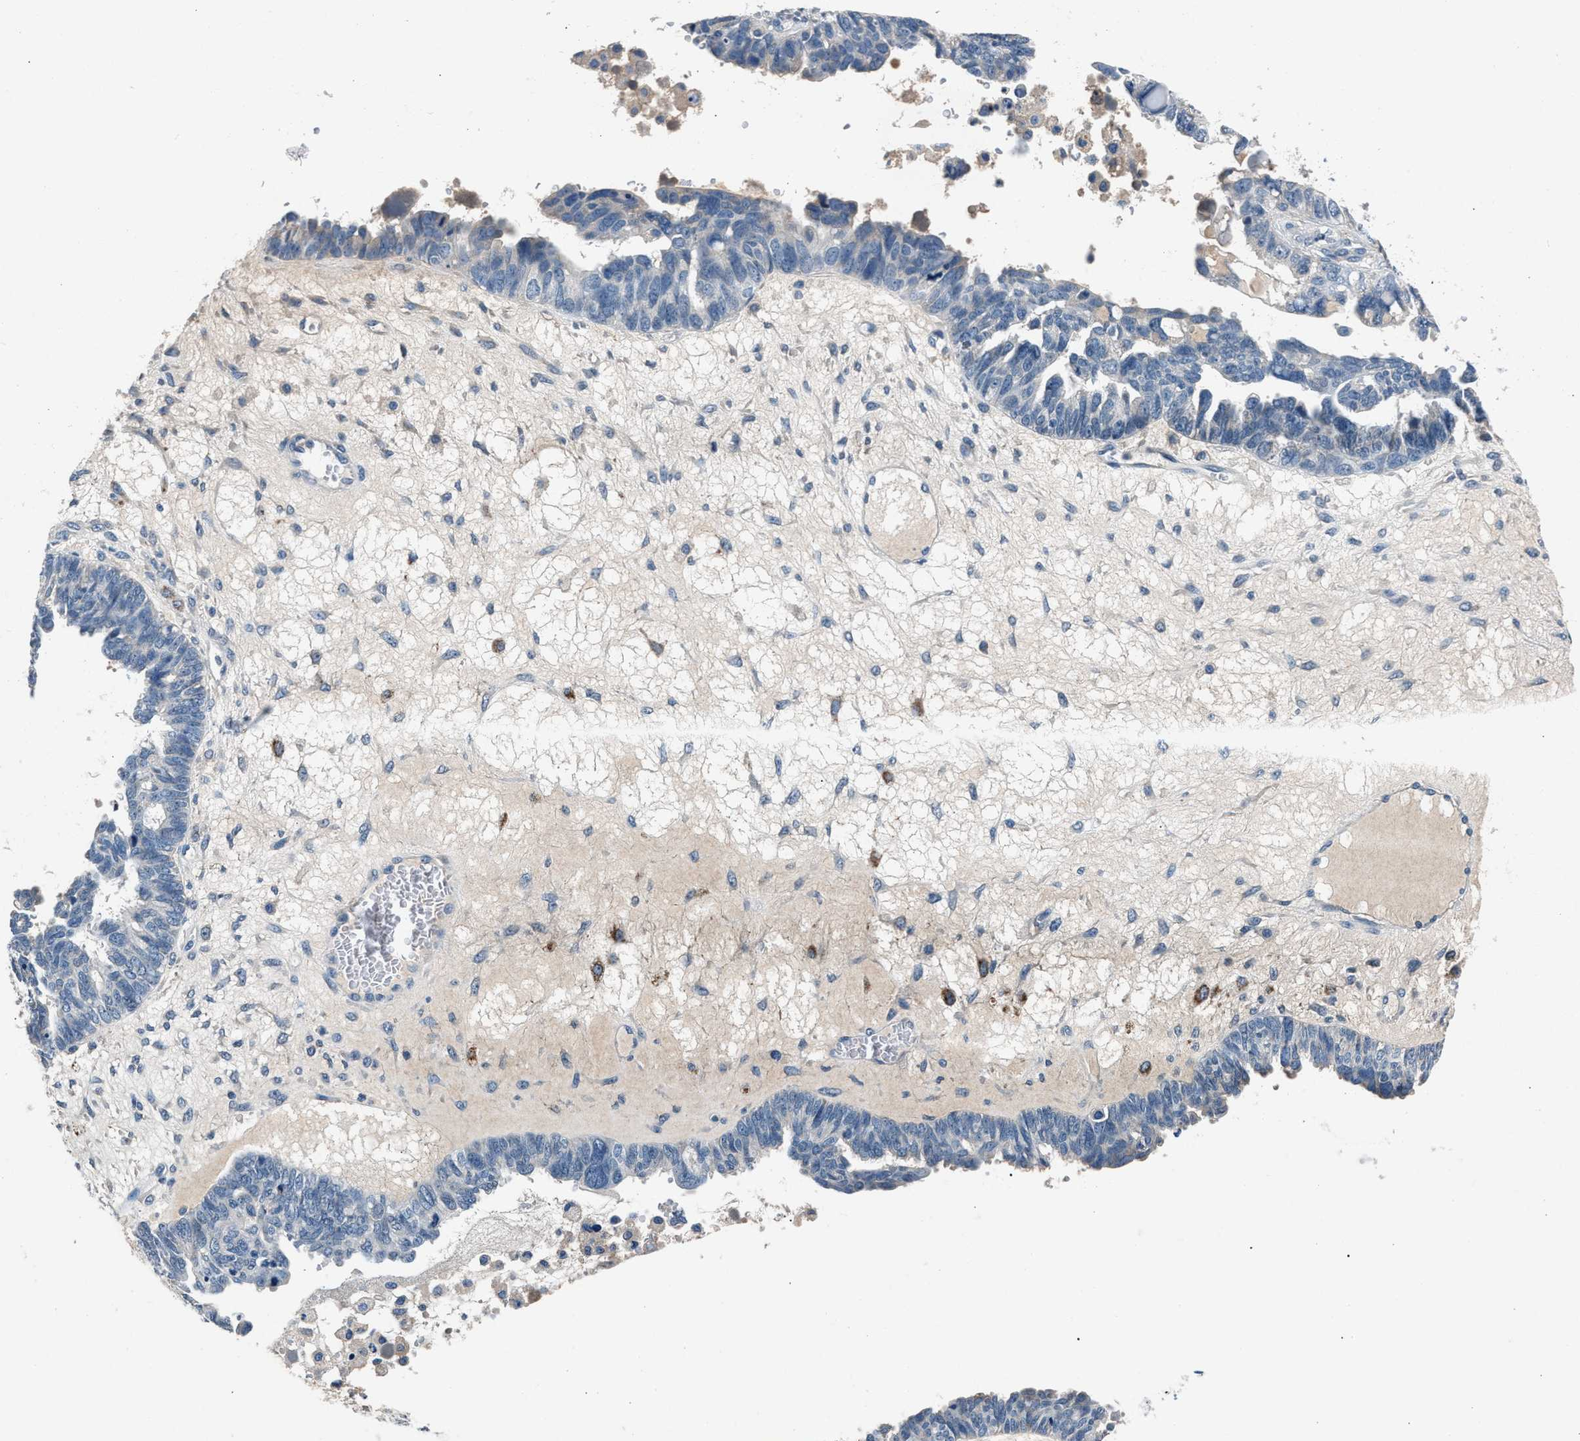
{"staining": {"intensity": "negative", "quantity": "none", "location": "none"}, "tissue": "ovarian cancer", "cell_type": "Tumor cells", "image_type": "cancer", "snomed": [{"axis": "morphology", "description": "Cystadenocarcinoma, serous, NOS"}, {"axis": "topography", "description": "Ovary"}], "caption": "This is an immunohistochemistry (IHC) image of ovarian serous cystadenocarcinoma. There is no expression in tumor cells.", "gene": "DENND6B", "patient": {"sex": "female", "age": 79}}